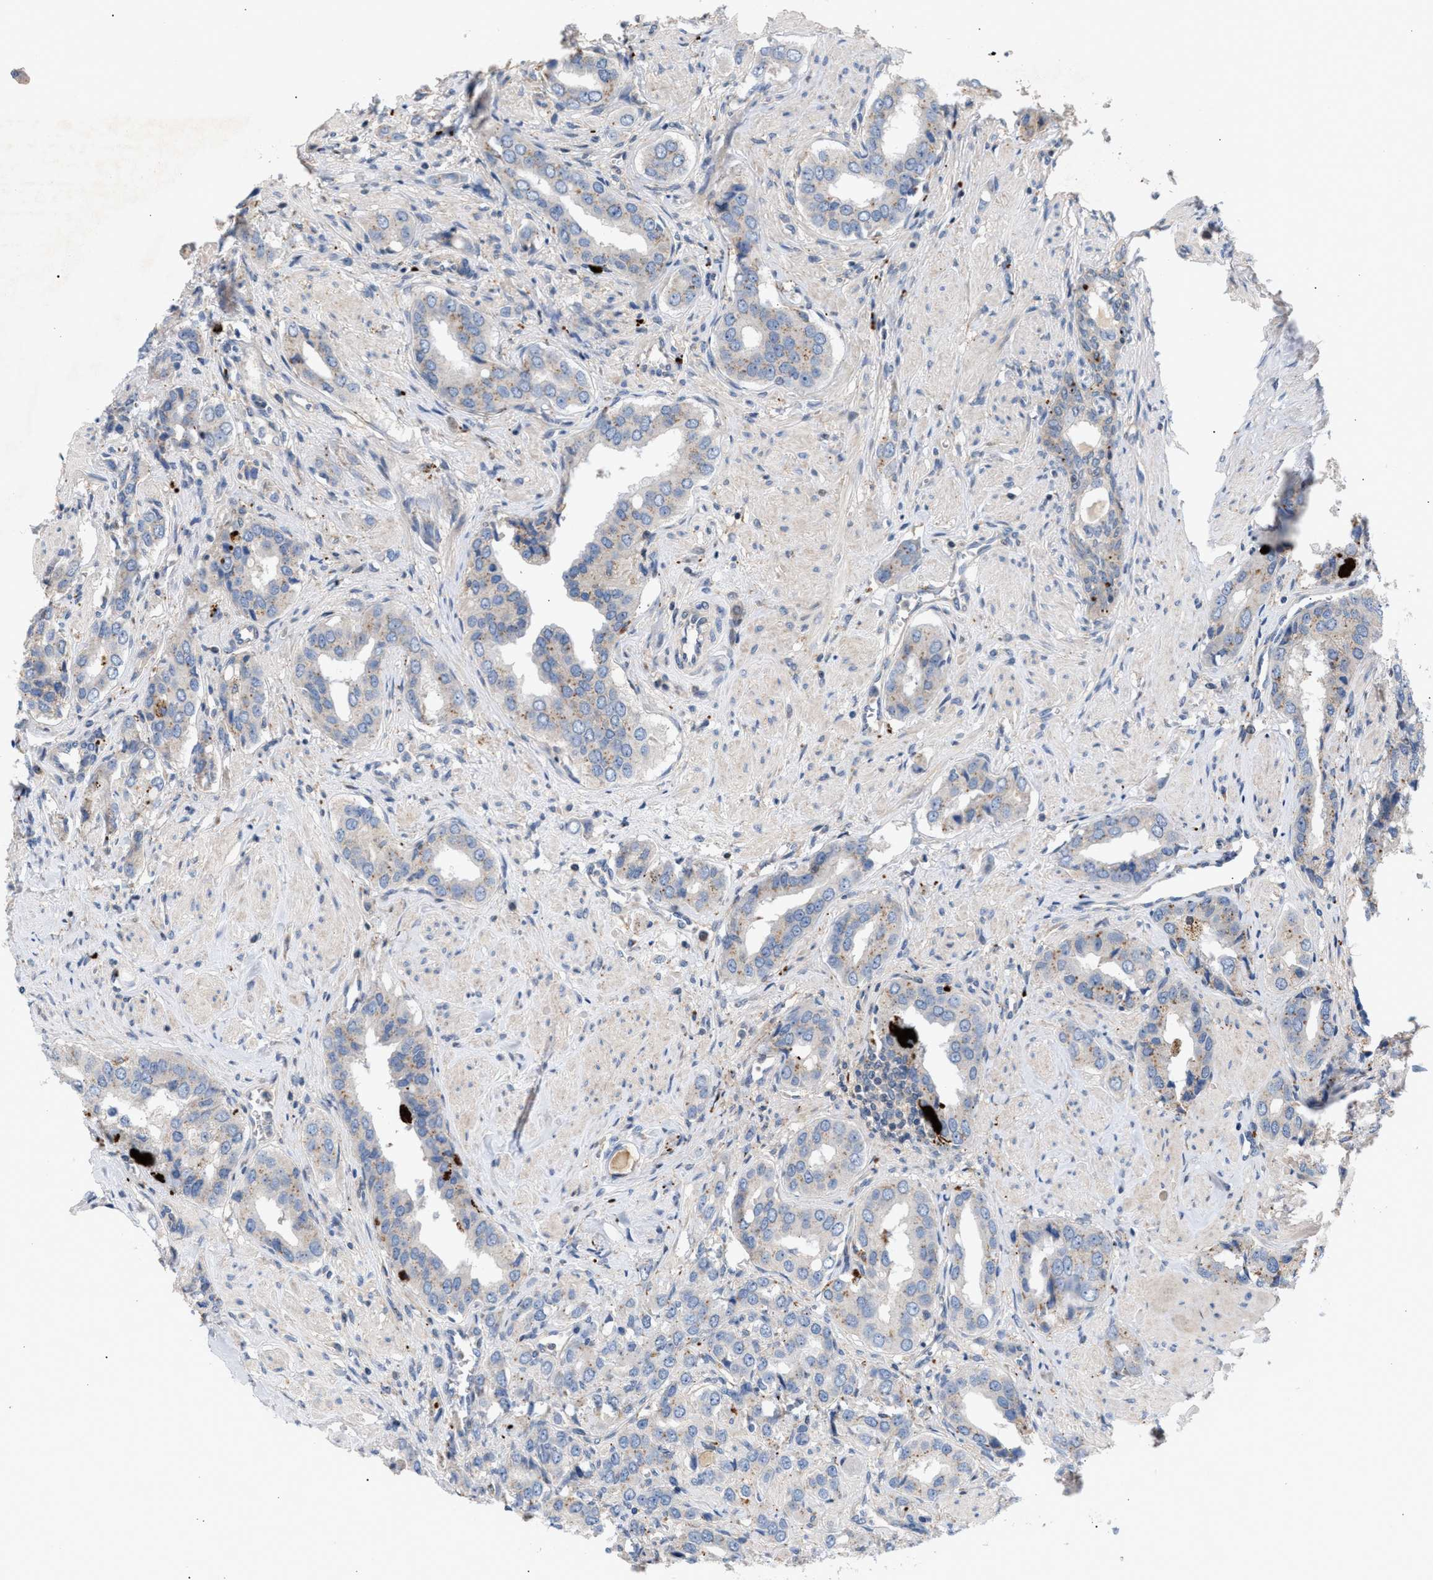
{"staining": {"intensity": "weak", "quantity": "<25%", "location": "cytoplasmic/membranous"}, "tissue": "prostate cancer", "cell_type": "Tumor cells", "image_type": "cancer", "snomed": [{"axis": "morphology", "description": "Adenocarcinoma, High grade"}, {"axis": "topography", "description": "Prostate"}], "caption": "Tumor cells show no significant protein expression in prostate adenocarcinoma (high-grade).", "gene": "MBTD1", "patient": {"sex": "male", "age": 52}}